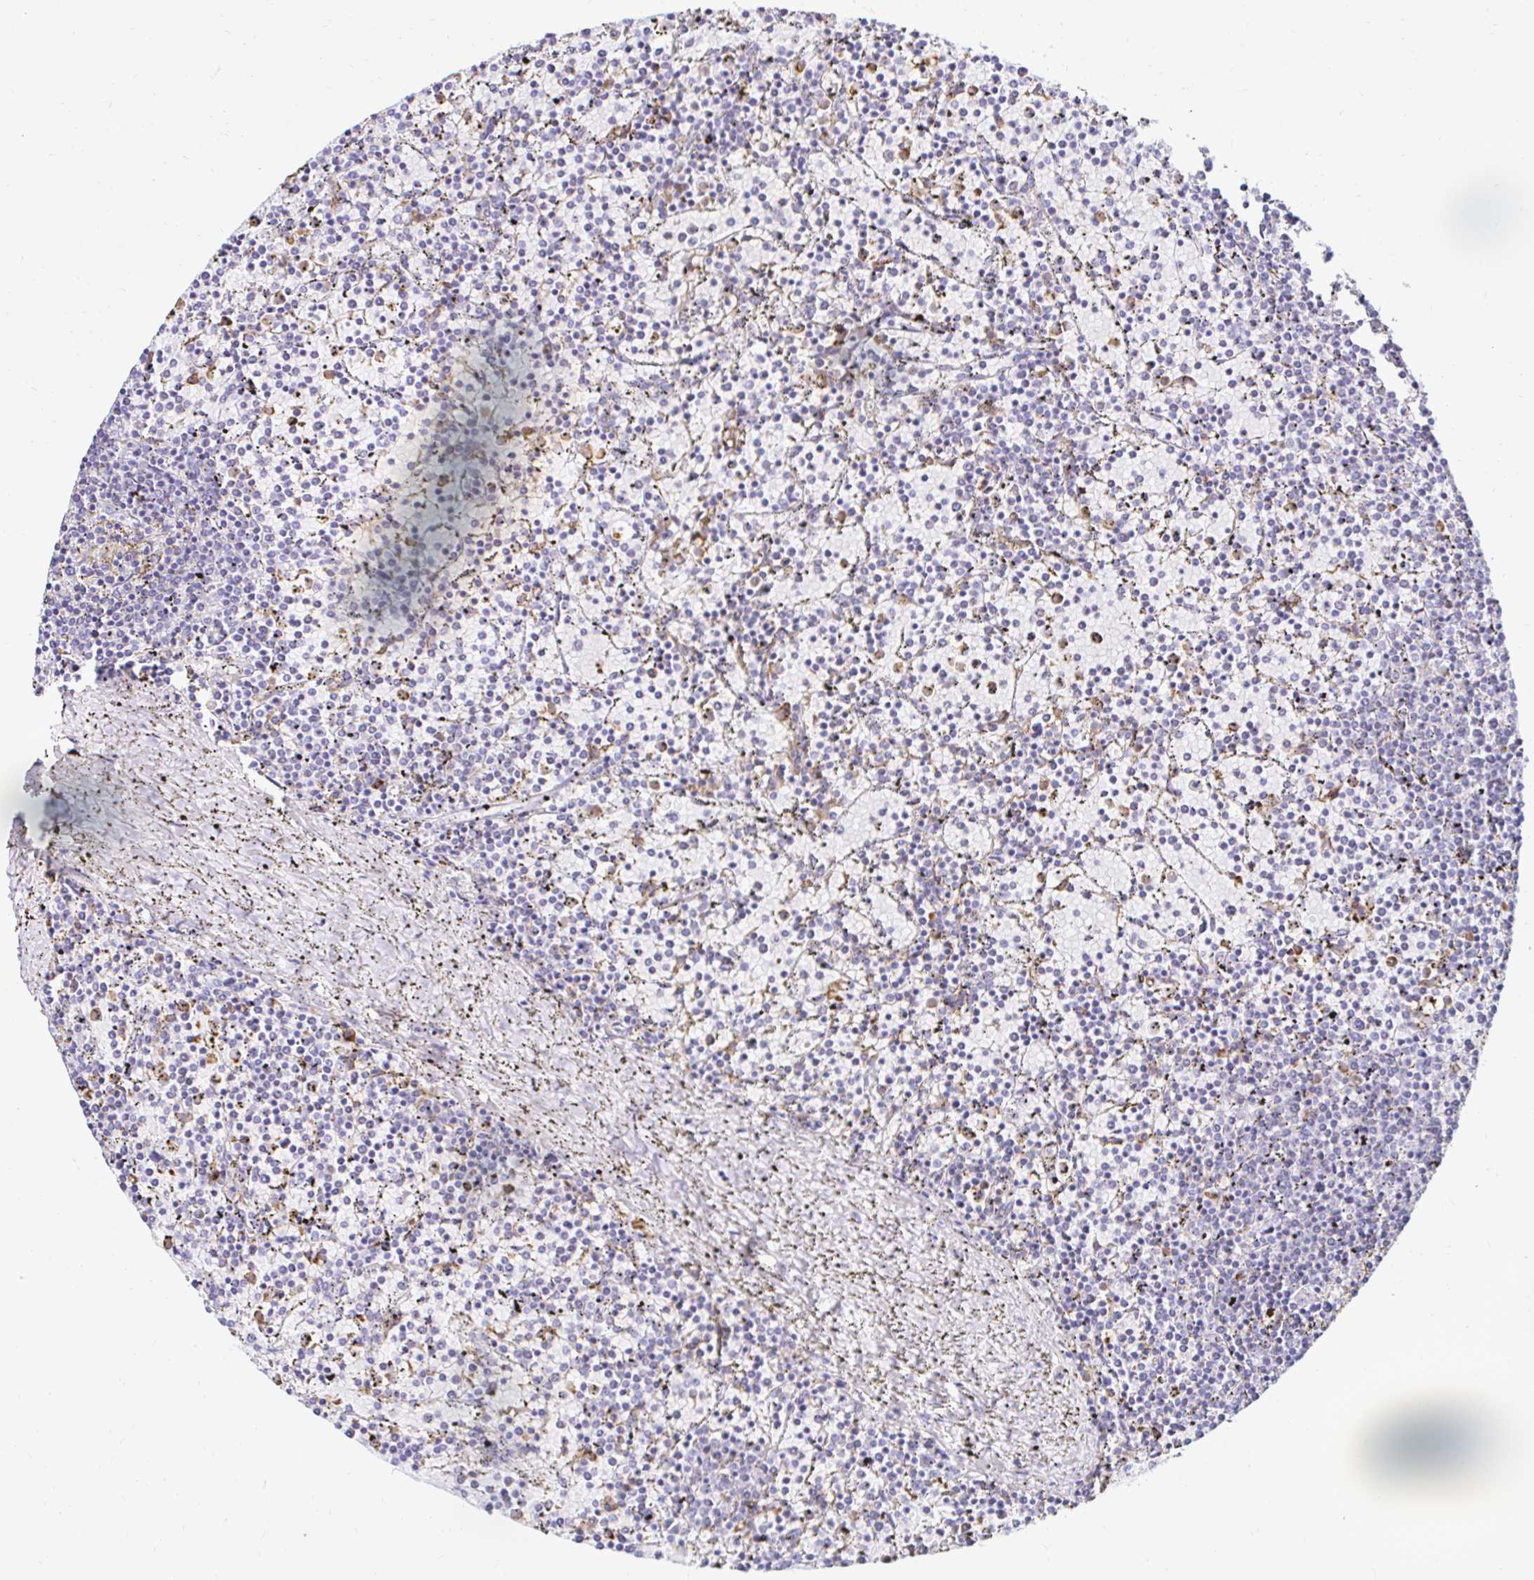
{"staining": {"intensity": "negative", "quantity": "none", "location": "none"}, "tissue": "lymphoma", "cell_type": "Tumor cells", "image_type": "cancer", "snomed": [{"axis": "morphology", "description": "Malignant lymphoma, non-Hodgkin's type, Low grade"}, {"axis": "topography", "description": "Spleen"}], "caption": "Immunohistochemistry (IHC) image of neoplastic tissue: human lymphoma stained with DAB demonstrates no significant protein positivity in tumor cells. (DAB (3,3'-diaminobenzidine) immunohistochemistry, high magnification).", "gene": "CYBB", "patient": {"sex": "female", "age": 77}}